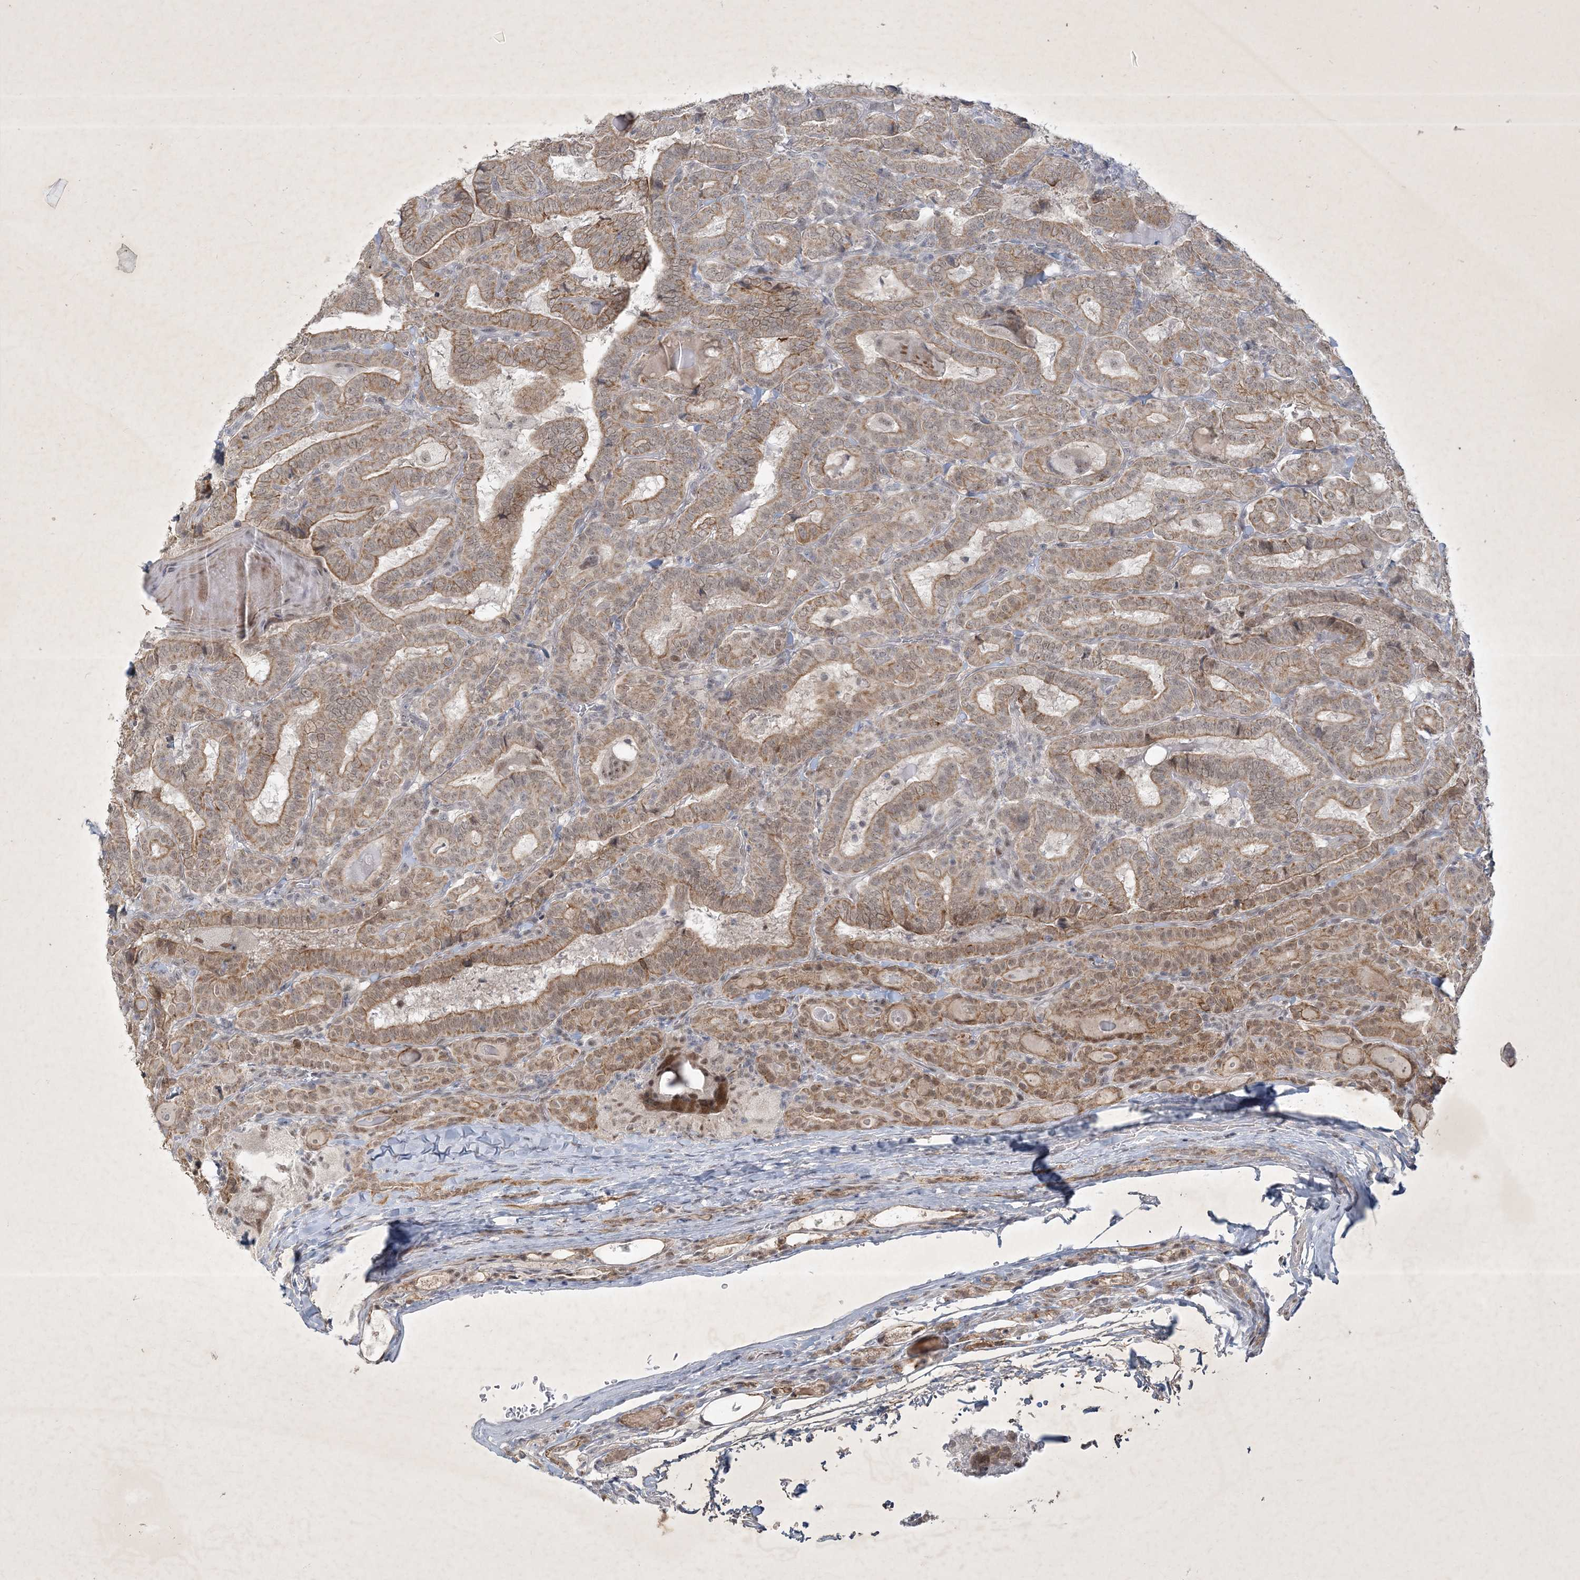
{"staining": {"intensity": "moderate", "quantity": "25%-75%", "location": "cytoplasmic/membranous,nuclear"}, "tissue": "thyroid cancer", "cell_type": "Tumor cells", "image_type": "cancer", "snomed": [{"axis": "morphology", "description": "Papillary adenocarcinoma, NOS"}, {"axis": "topography", "description": "Thyroid gland"}], "caption": "Thyroid cancer (papillary adenocarcinoma) stained with DAB IHC shows medium levels of moderate cytoplasmic/membranous and nuclear positivity in about 25%-75% of tumor cells.", "gene": "ZBTB9", "patient": {"sex": "female", "age": 72}}